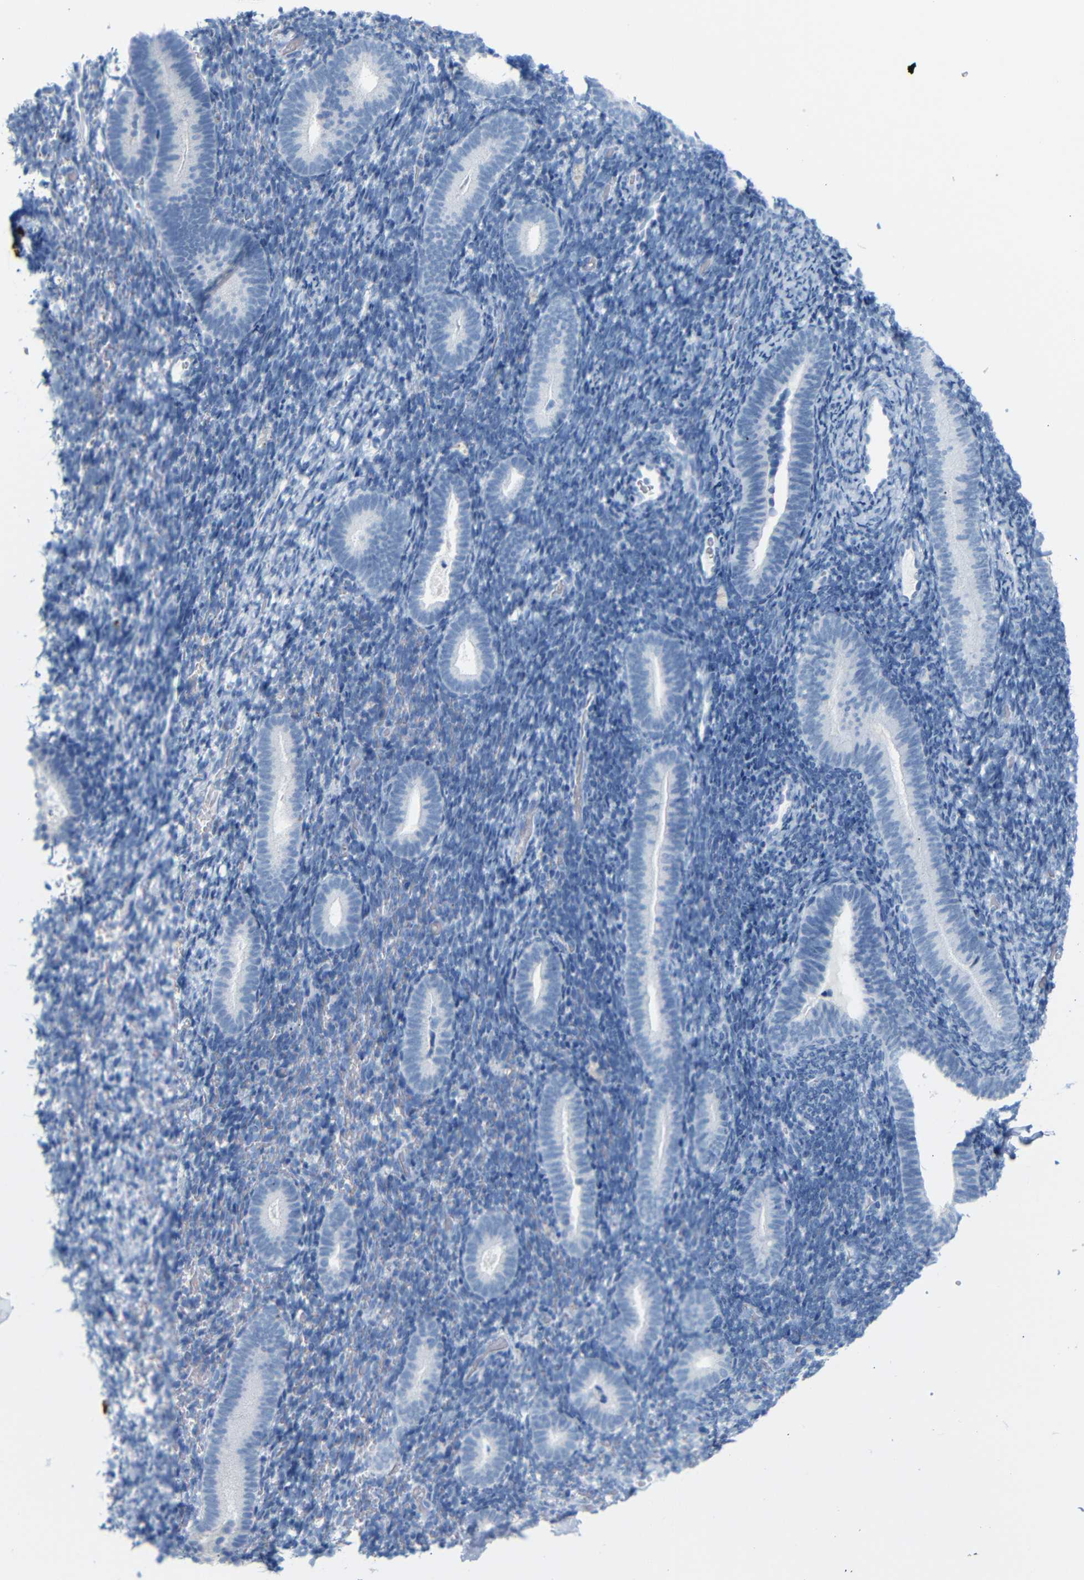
{"staining": {"intensity": "negative", "quantity": "none", "location": "none"}, "tissue": "endometrium", "cell_type": "Cells in endometrial stroma", "image_type": "normal", "snomed": [{"axis": "morphology", "description": "Normal tissue, NOS"}, {"axis": "topography", "description": "Endometrium"}], "caption": "Image shows no significant protein positivity in cells in endometrial stroma of normal endometrium.", "gene": "DYNAP", "patient": {"sex": "female", "age": 51}}